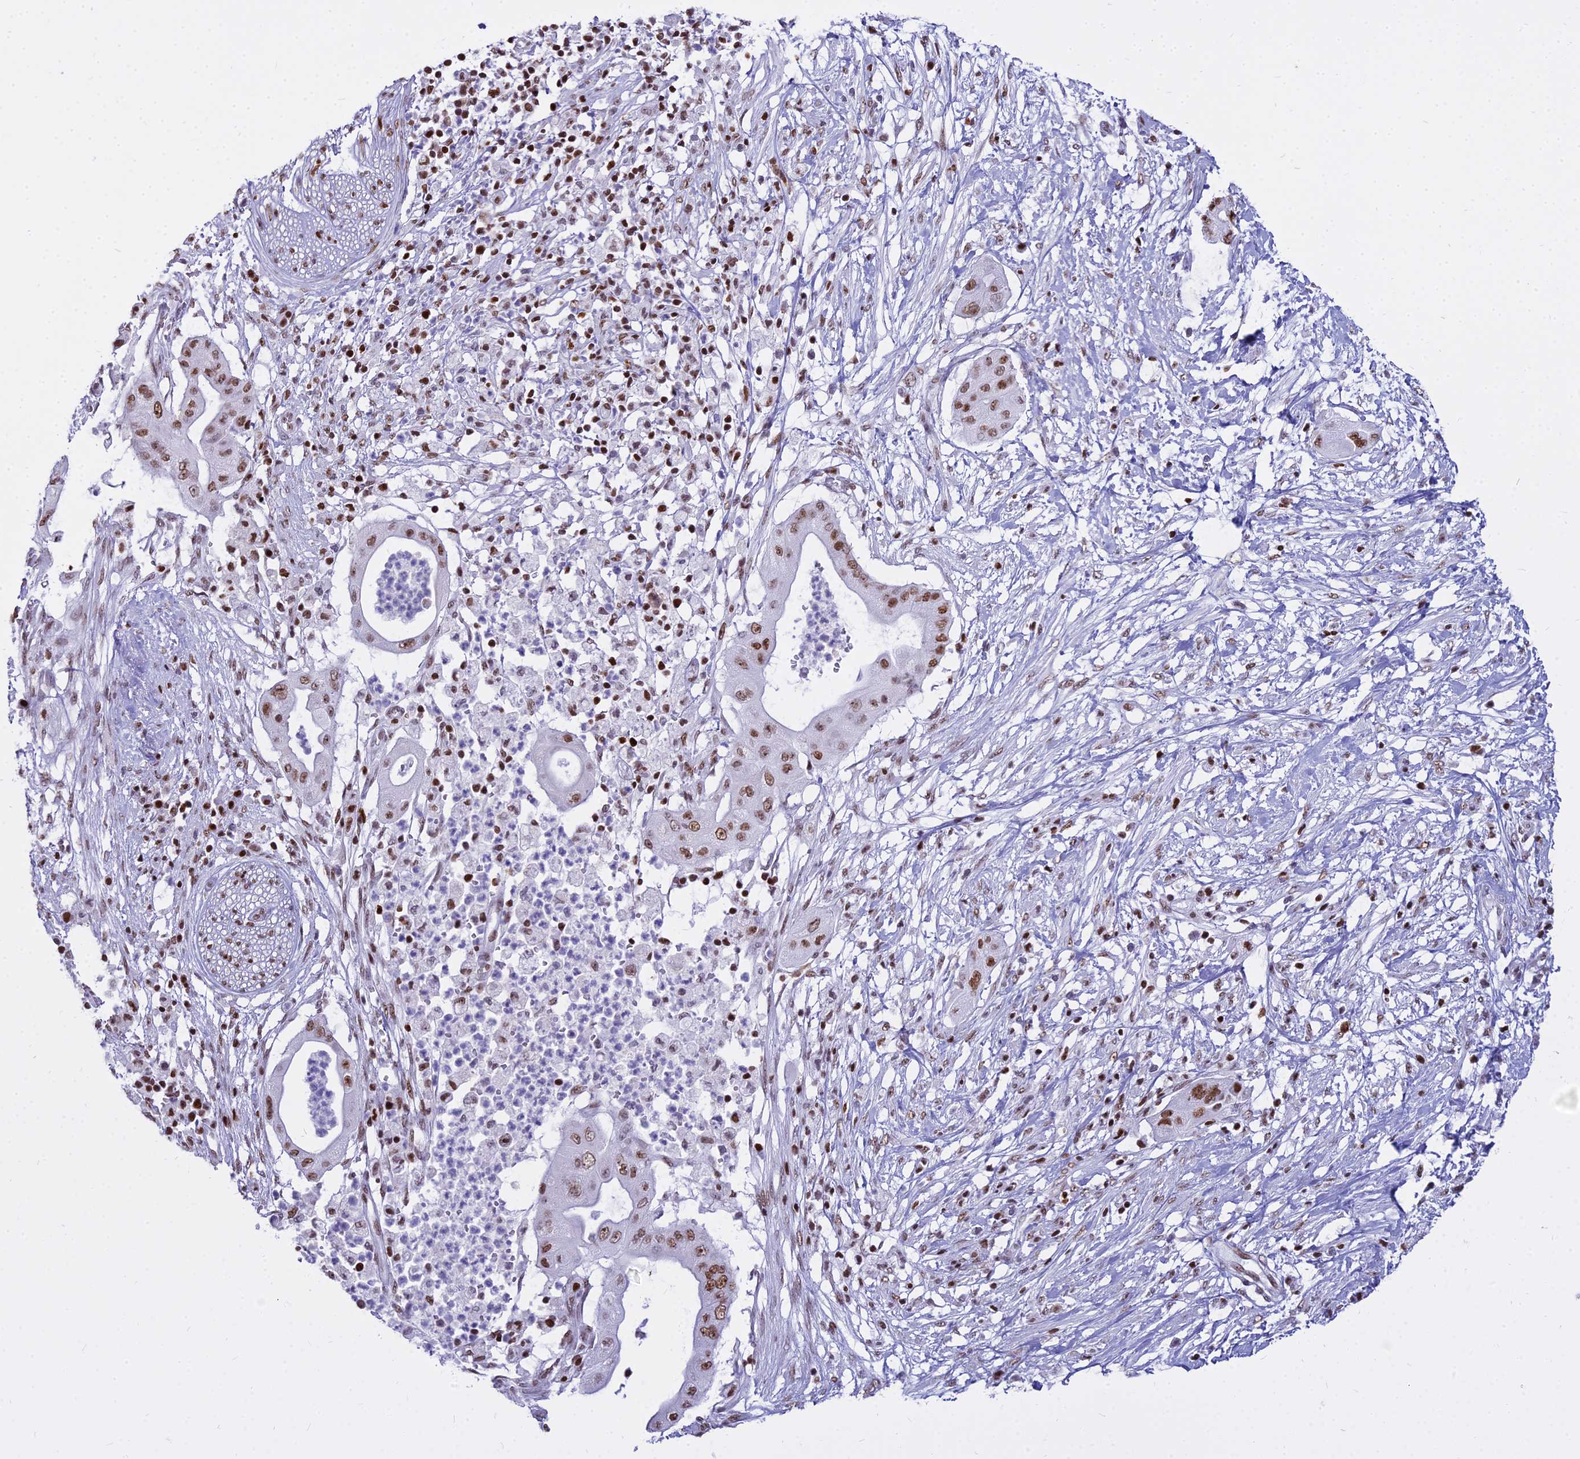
{"staining": {"intensity": "moderate", "quantity": ">75%", "location": "nuclear"}, "tissue": "pancreatic cancer", "cell_type": "Tumor cells", "image_type": "cancer", "snomed": [{"axis": "morphology", "description": "Adenocarcinoma, NOS"}, {"axis": "topography", "description": "Pancreas"}], "caption": "IHC image of human pancreatic cancer stained for a protein (brown), which displays medium levels of moderate nuclear positivity in about >75% of tumor cells.", "gene": "PARP1", "patient": {"sex": "male", "age": 68}}